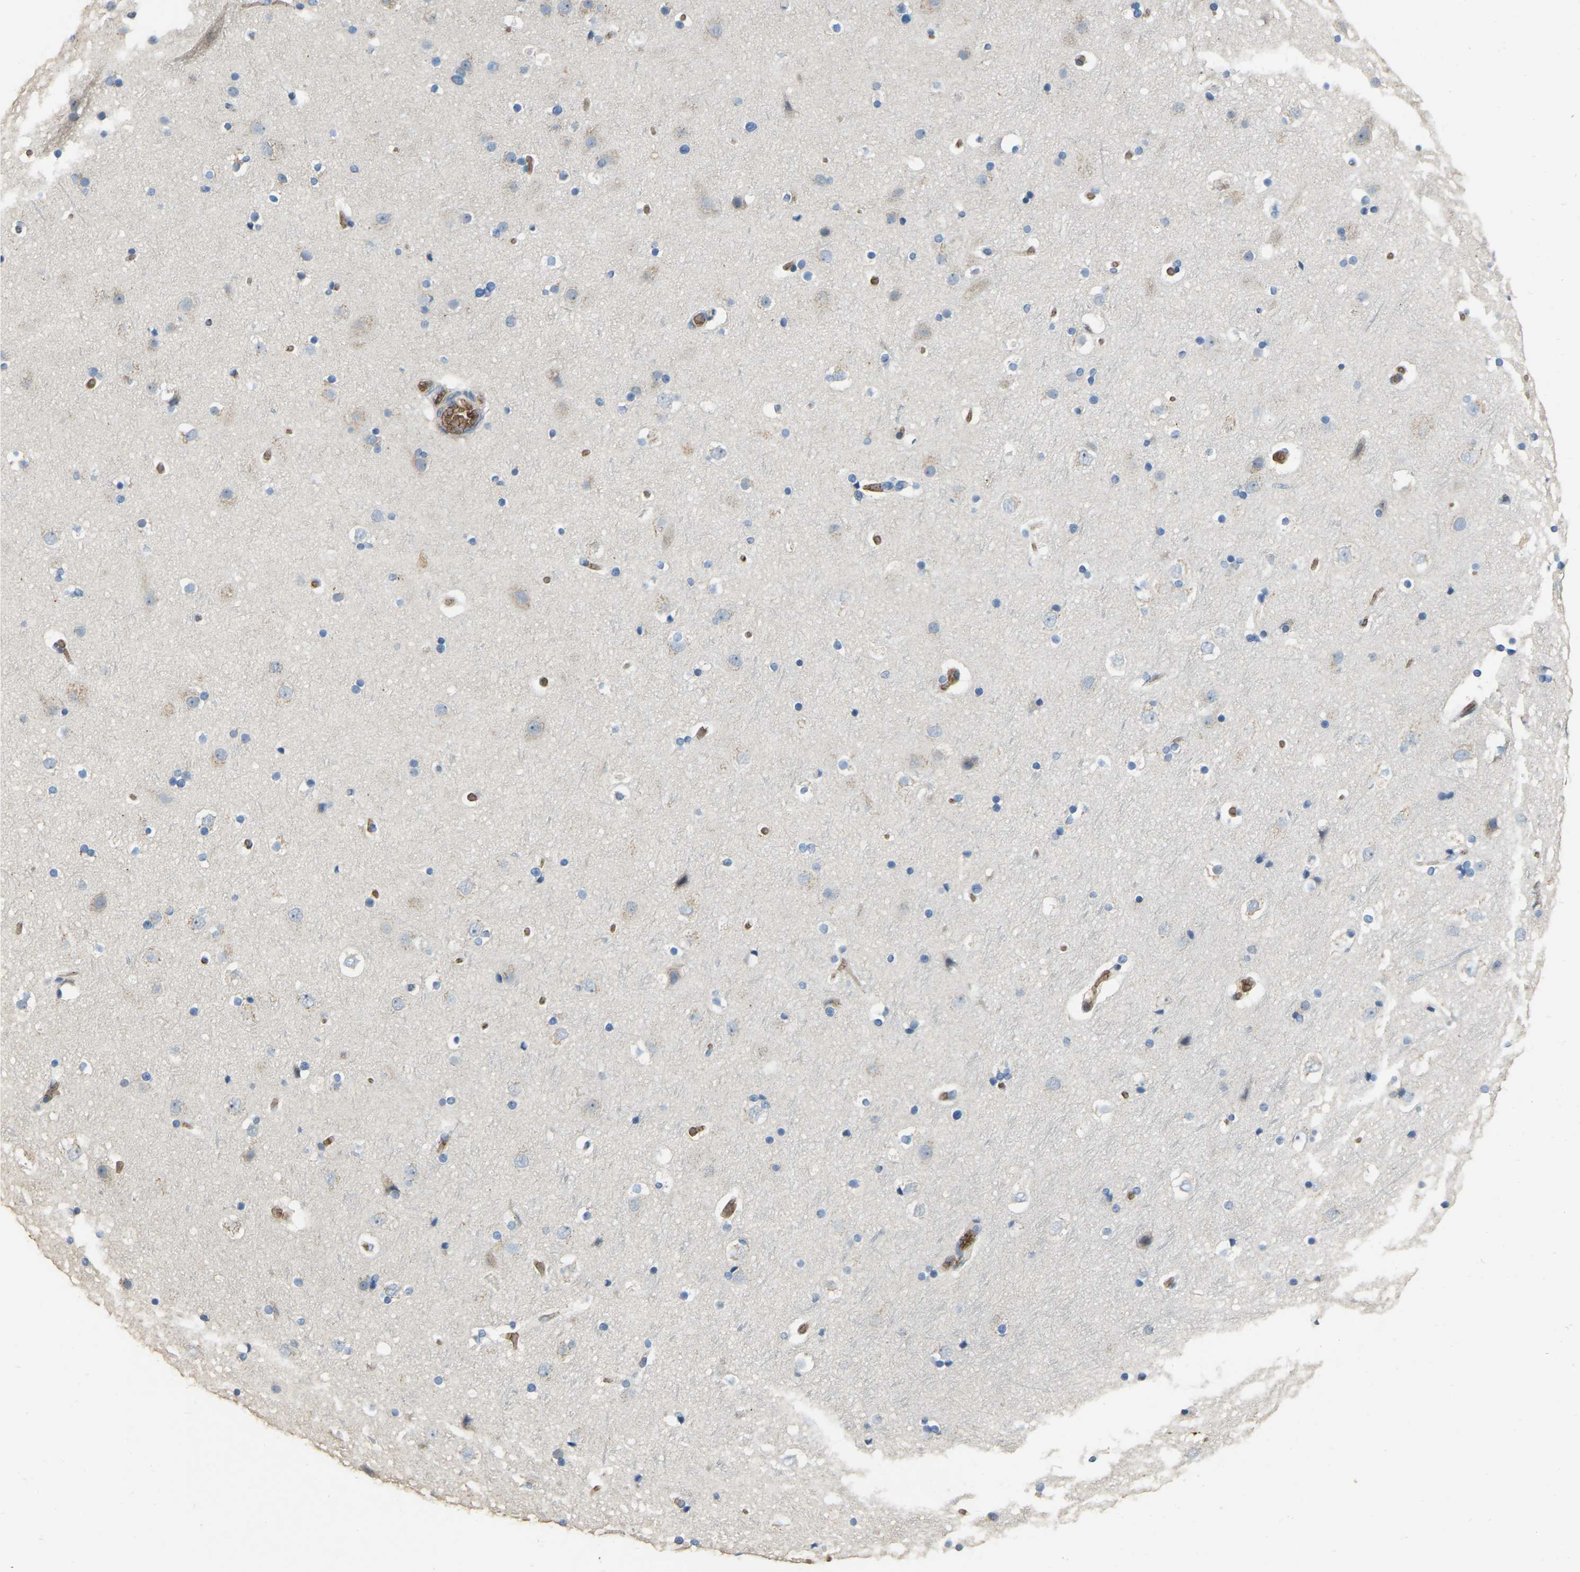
{"staining": {"intensity": "negative", "quantity": "none", "location": "none"}, "tissue": "cerebral cortex", "cell_type": "Endothelial cells", "image_type": "normal", "snomed": [{"axis": "morphology", "description": "Normal tissue, NOS"}, {"axis": "topography", "description": "Cerebral cortex"}], "caption": "Immunohistochemistry (IHC) micrograph of unremarkable cerebral cortex stained for a protein (brown), which displays no expression in endothelial cells. The staining was performed using DAB to visualize the protein expression in brown, while the nuclei were stained in blue with hematoxylin (Magnification: 20x).", "gene": "CFAP298", "patient": {"sex": "male", "age": 57}}